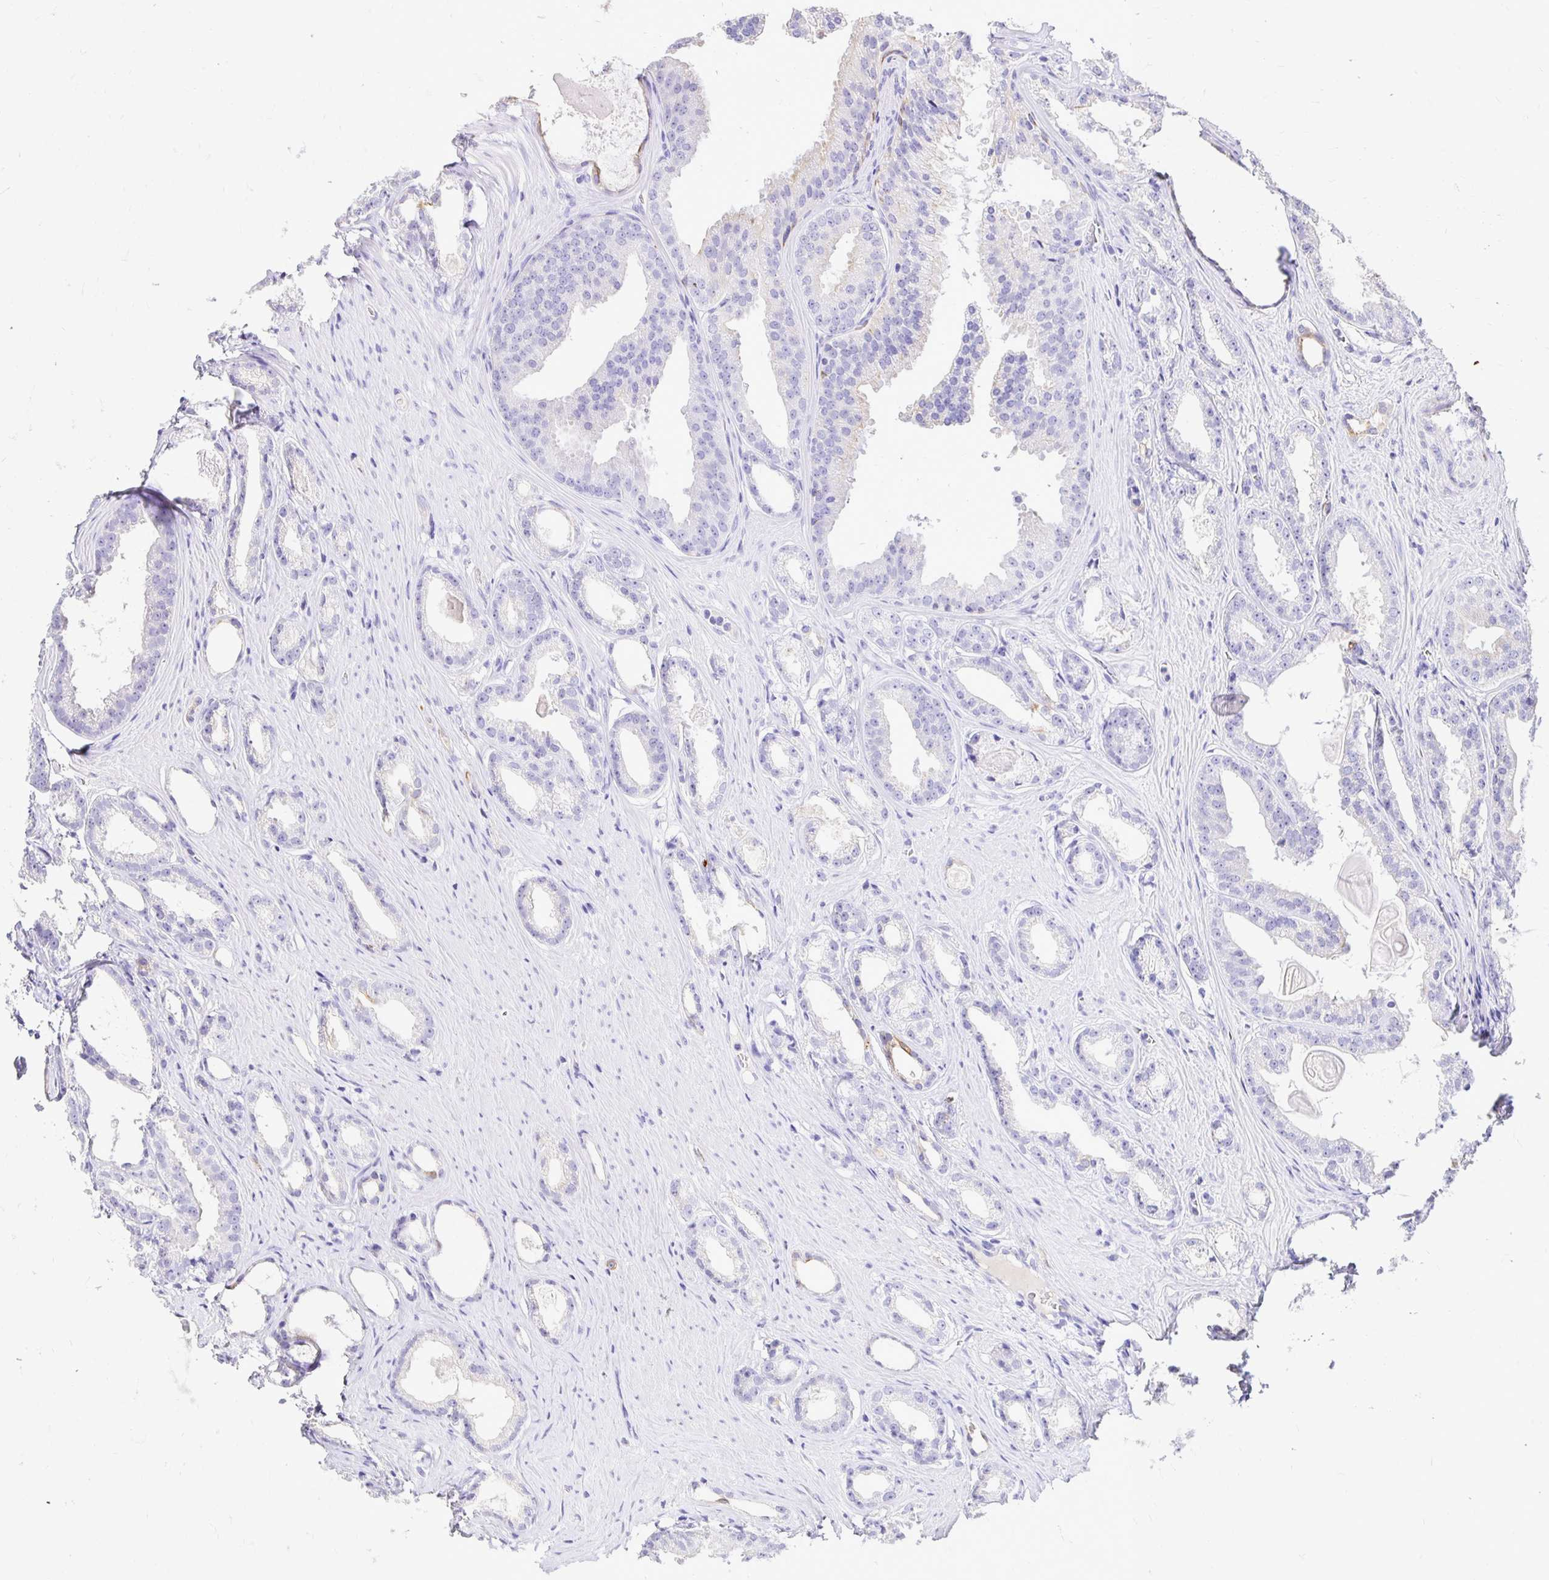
{"staining": {"intensity": "negative", "quantity": "none", "location": "none"}, "tissue": "prostate cancer", "cell_type": "Tumor cells", "image_type": "cancer", "snomed": [{"axis": "morphology", "description": "Adenocarcinoma, Low grade"}, {"axis": "topography", "description": "Prostate"}], "caption": "The photomicrograph displays no staining of tumor cells in prostate cancer.", "gene": "TAF1D", "patient": {"sex": "male", "age": 65}}